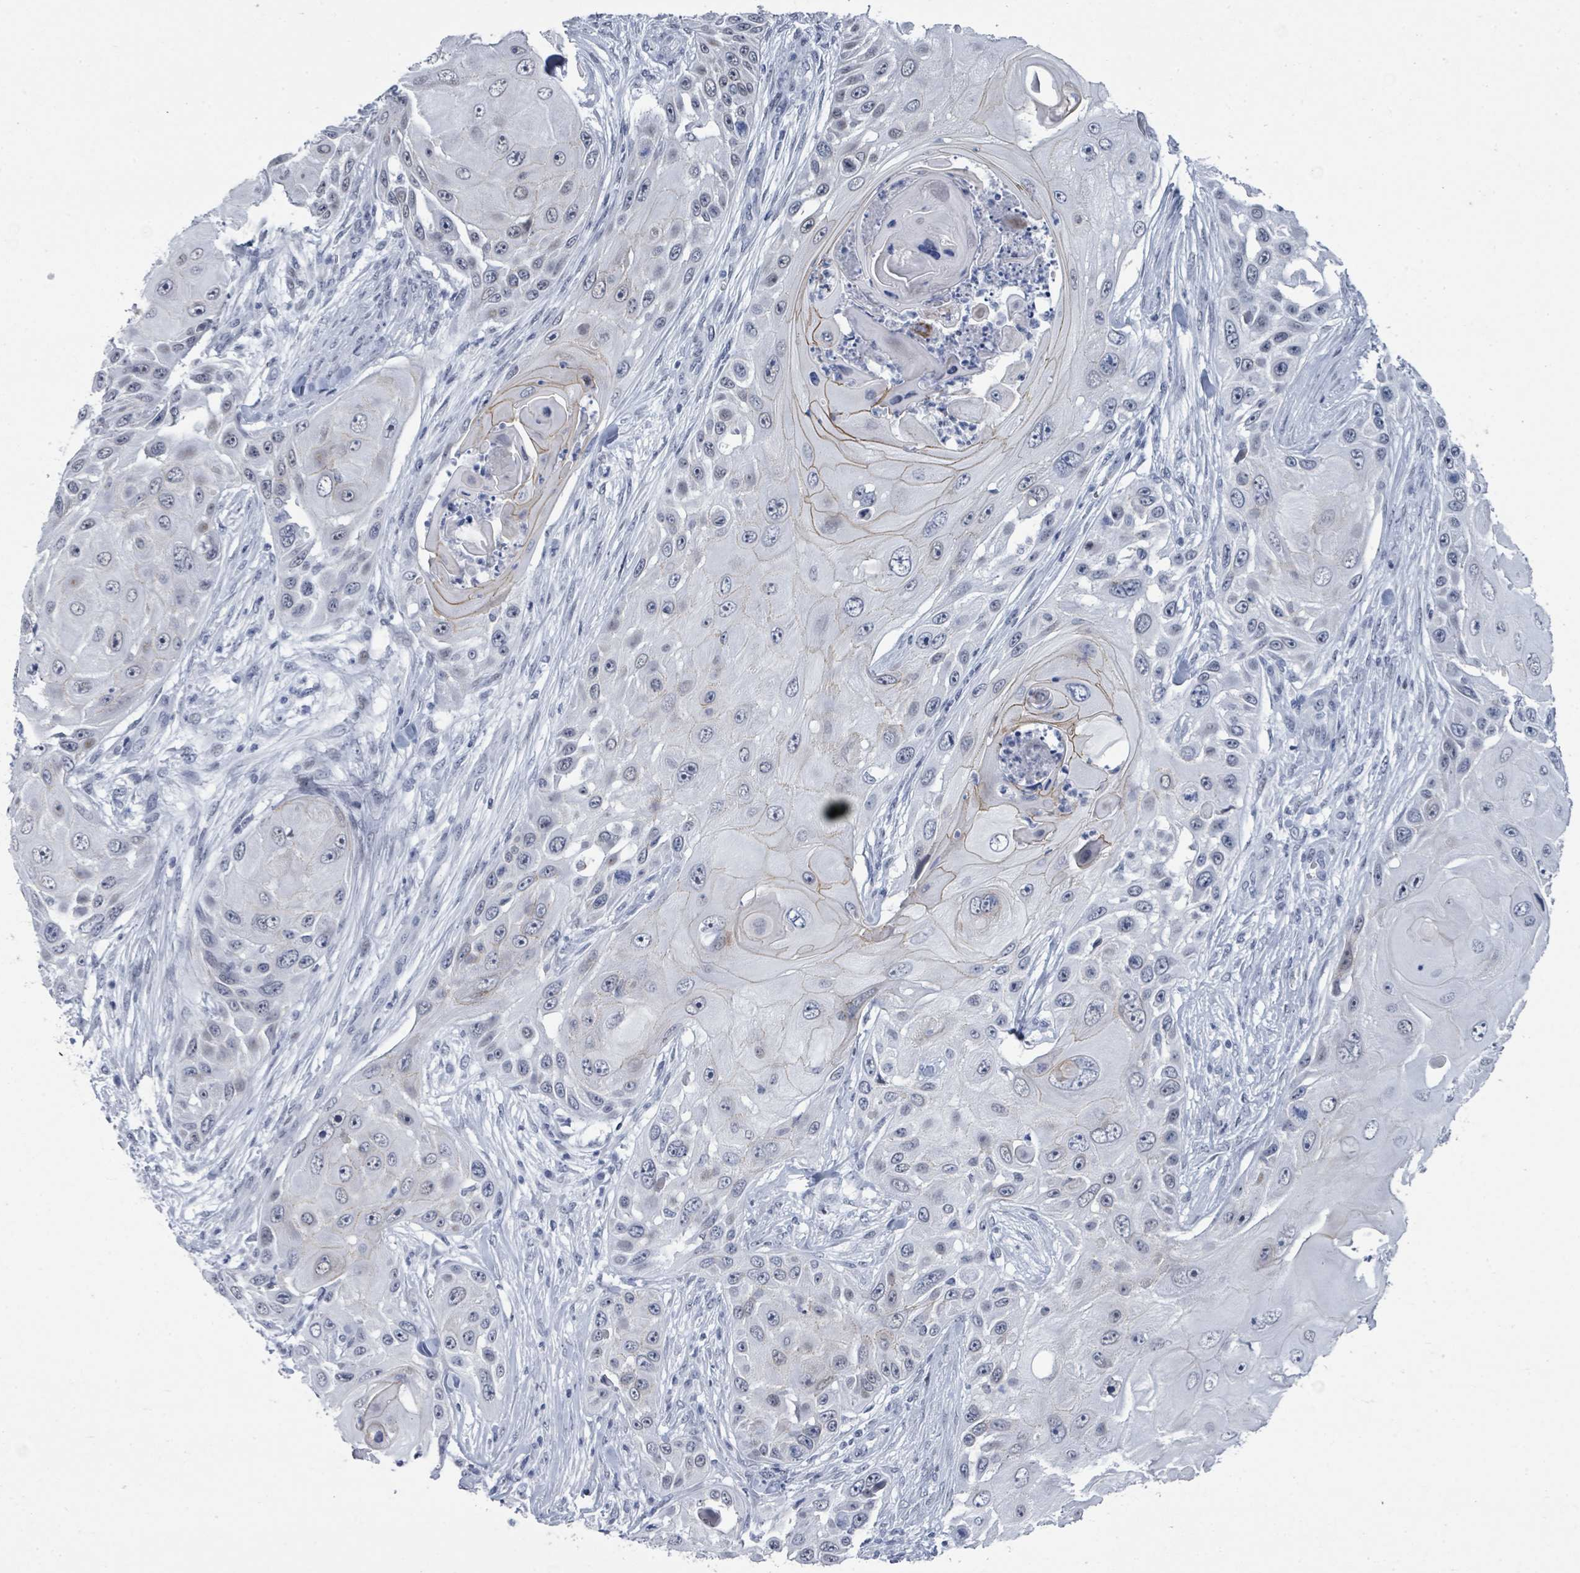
{"staining": {"intensity": "negative", "quantity": "none", "location": "none"}, "tissue": "skin cancer", "cell_type": "Tumor cells", "image_type": "cancer", "snomed": [{"axis": "morphology", "description": "Squamous cell carcinoma, NOS"}, {"axis": "topography", "description": "Skin"}], "caption": "There is no significant staining in tumor cells of skin squamous cell carcinoma. (DAB (3,3'-diaminobenzidine) immunohistochemistry with hematoxylin counter stain).", "gene": "CT45A5", "patient": {"sex": "female", "age": 44}}